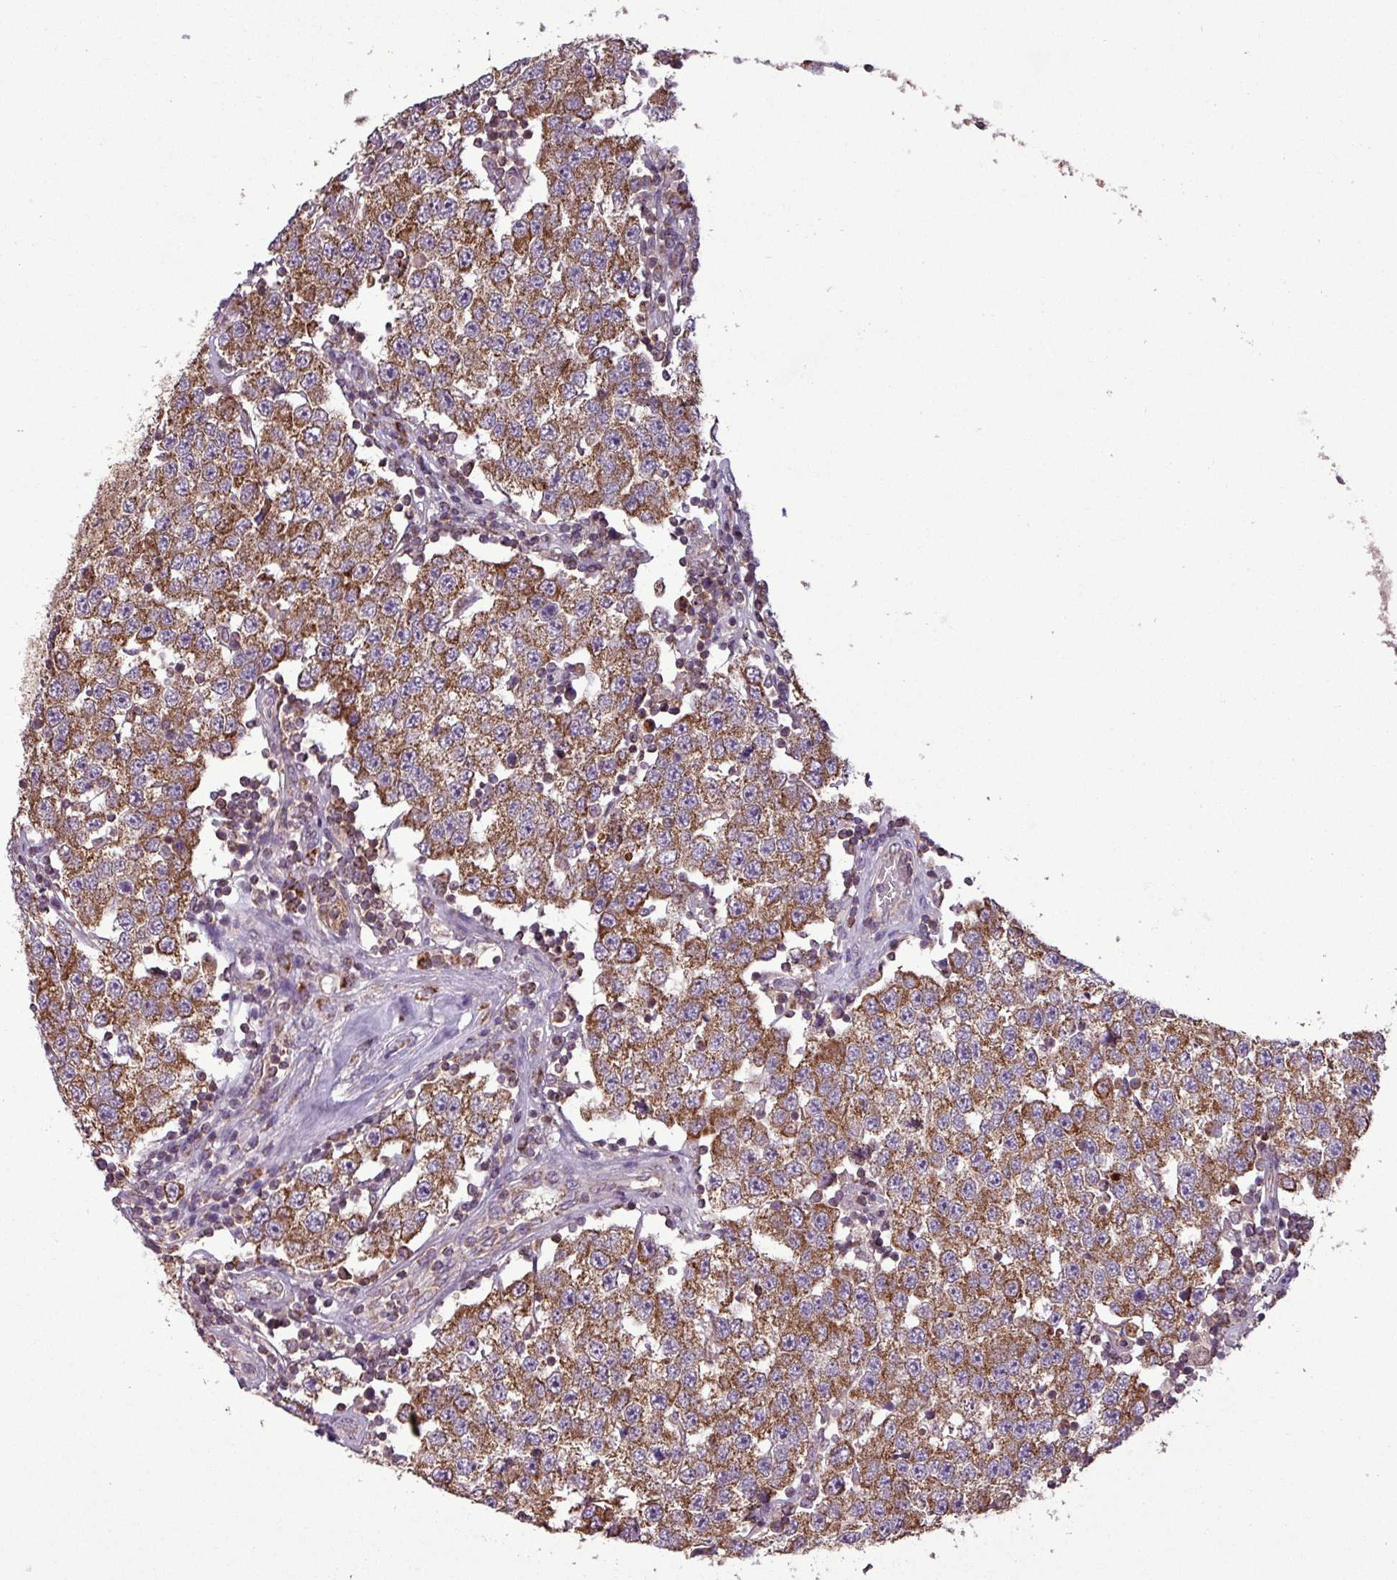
{"staining": {"intensity": "moderate", "quantity": ">75%", "location": "cytoplasmic/membranous"}, "tissue": "testis cancer", "cell_type": "Tumor cells", "image_type": "cancer", "snomed": [{"axis": "morphology", "description": "Seminoma, NOS"}, {"axis": "topography", "description": "Testis"}], "caption": "The histopathology image demonstrates immunohistochemical staining of seminoma (testis). There is moderate cytoplasmic/membranous expression is present in about >75% of tumor cells.", "gene": "MCTP2", "patient": {"sex": "male", "age": 34}}